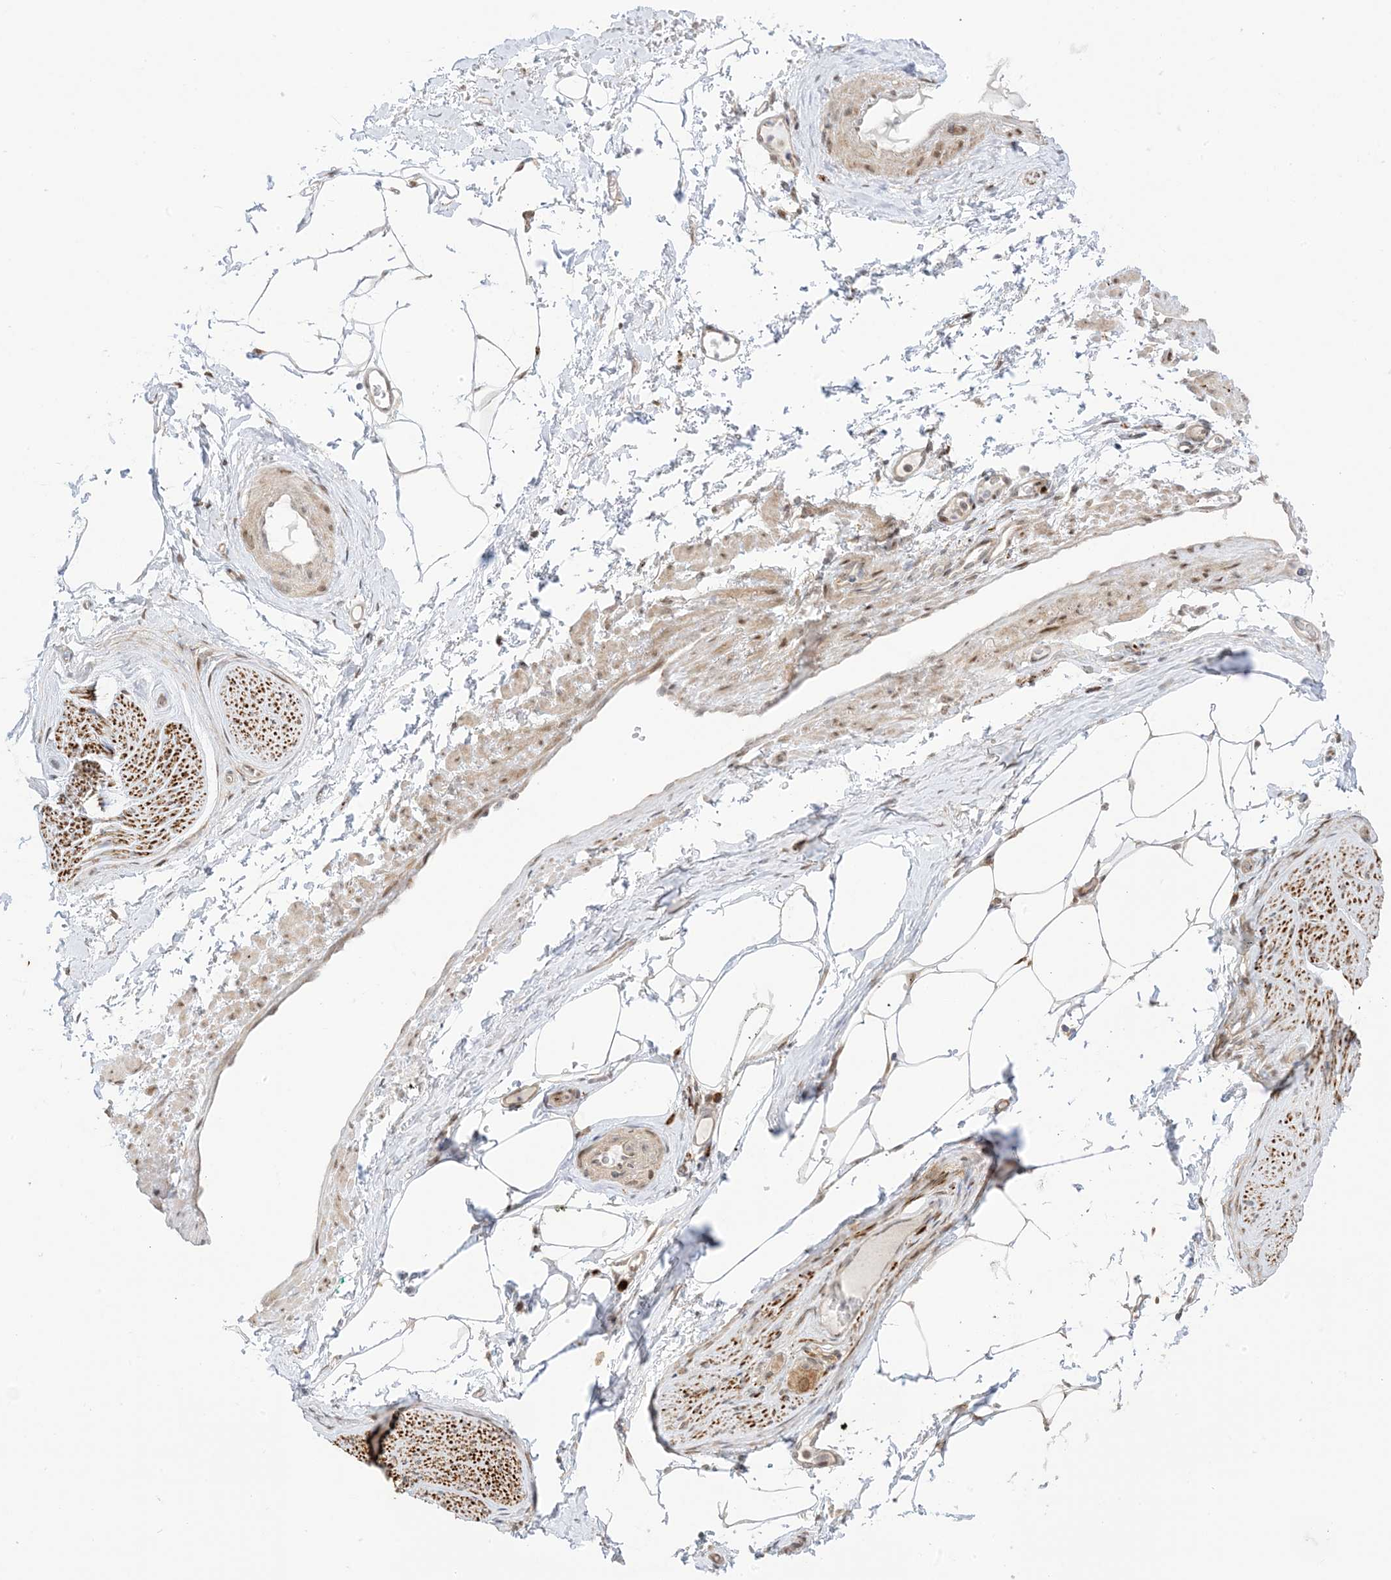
{"staining": {"intensity": "weak", "quantity": ">75%", "location": "cytoplasmic/membranous"}, "tissue": "adipose tissue", "cell_type": "Adipocytes", "image_type": "normal", "snomed": [{"axis": "morphology", "description": "Normal tissue, NOS"}, {"axis": "morphology", "description": "Adenocarcinoma, Low grade"}, {"axis": "topography", "description": "Prostate"}, {"axis": "topography", "description": "Peripheral nerve tissue"}], "caption": "High-power microscopy captured an IHC image of benign adipose tissue, revealing weak cytoplasmic/membranous expression in about >75% of adipocytes. (IHC, brightfield microscopy, high magnification).", "gene": "UBE2E2", "patient": {"sex": "male", "age": 63}}